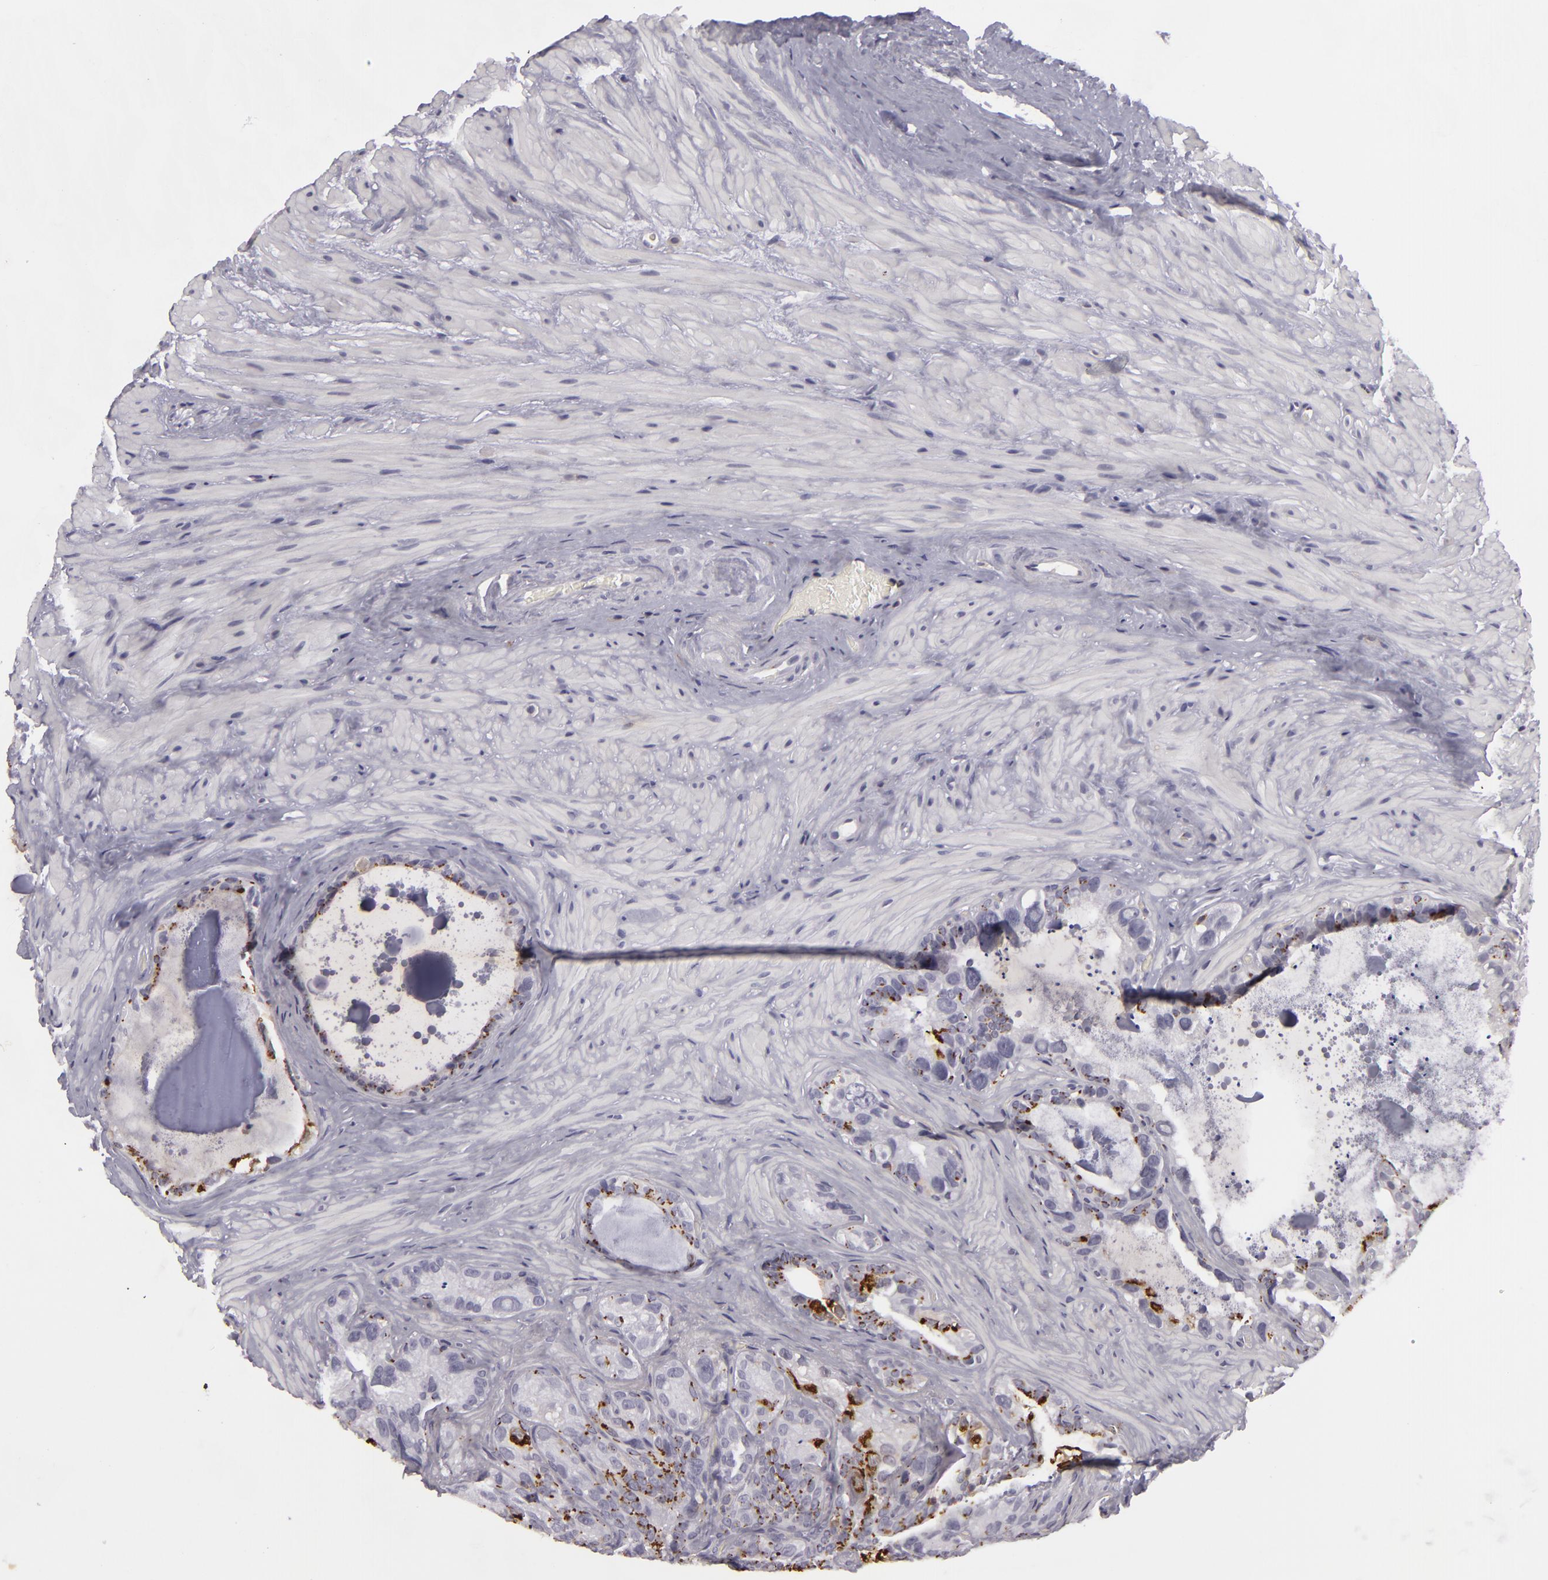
{"staining": {"intensity": "moderate", "quantity": "25%-75%", "location": "cytoplasmic/membranous"}, "tissue": "seminal vesicle", "cell_type": "Glandular cells", "image_type": "normal", "snomed": [{"axis": "morphology", "description": "Normal tissue, NOS"}, {"axis": "topography", "description": "Seminal veicle"}], "caption": "An image of human seminal vesicle stained for a protein demonstrates moderate cytoplasmic/membranous brown staining in glandular cells.", "gene": "KCNAB2", "patient": {"sex": "male", "age": 63}}